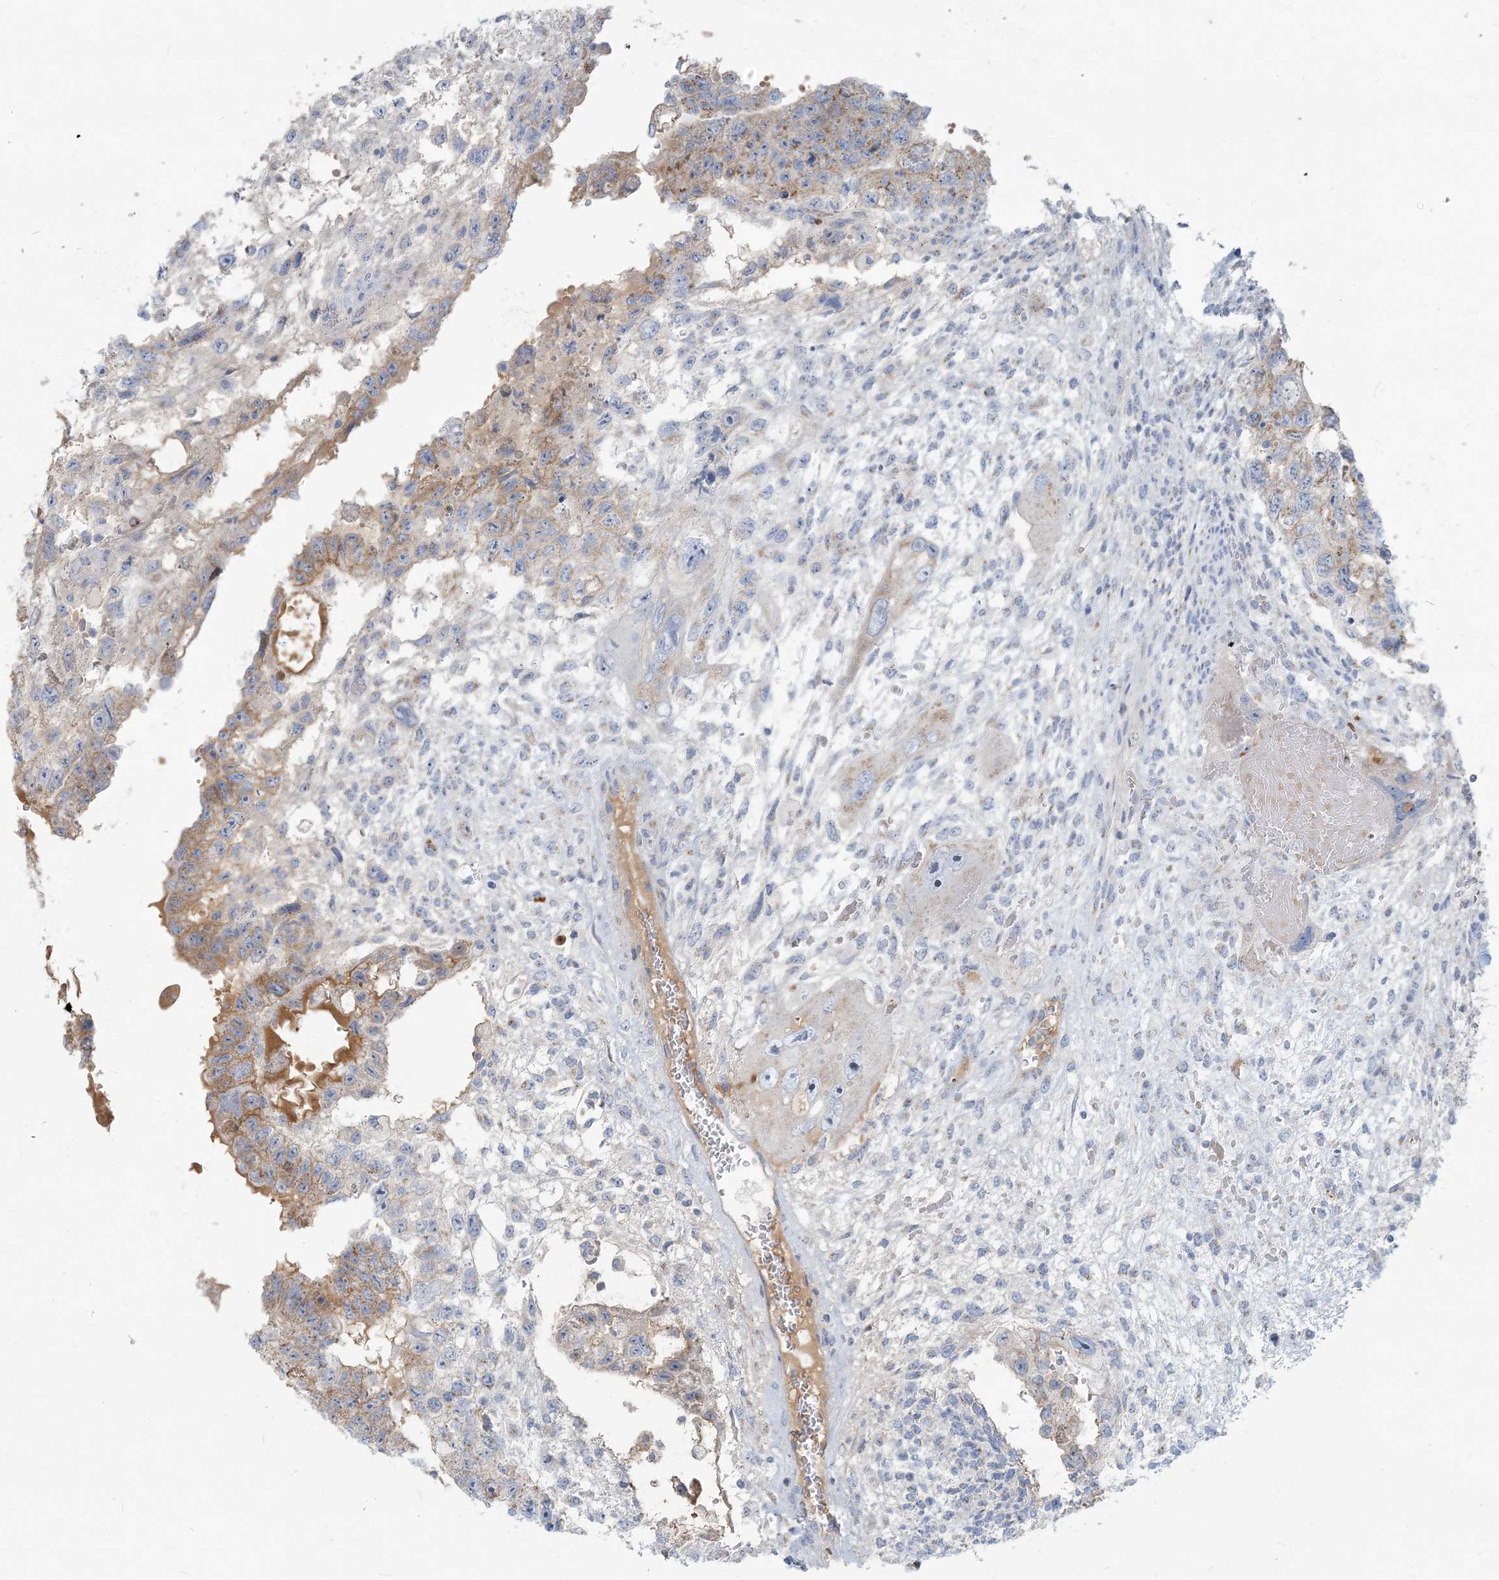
{"staining": {"intensity": "weak", "quantity": "25%-75%", "location": "cytoplasmic/membranous"}, "tissue": "testis cancer", "cell_type": "Tumor cells", "image_type": "cancer", "snomed": [{"axis": "morphology", "description": "Carcinoma, Embryonal, NOS"}, {"axis": "topography", "description": "Testis"}], "caption": "Brown immunohistochemical staining in human testis embryonal carcinoma displays weak cytoplasmic/membranous staining in about 25%-75% of tumor cells.", "gene": "SCML1", "patient": {"sex": "male", "age": 36}}